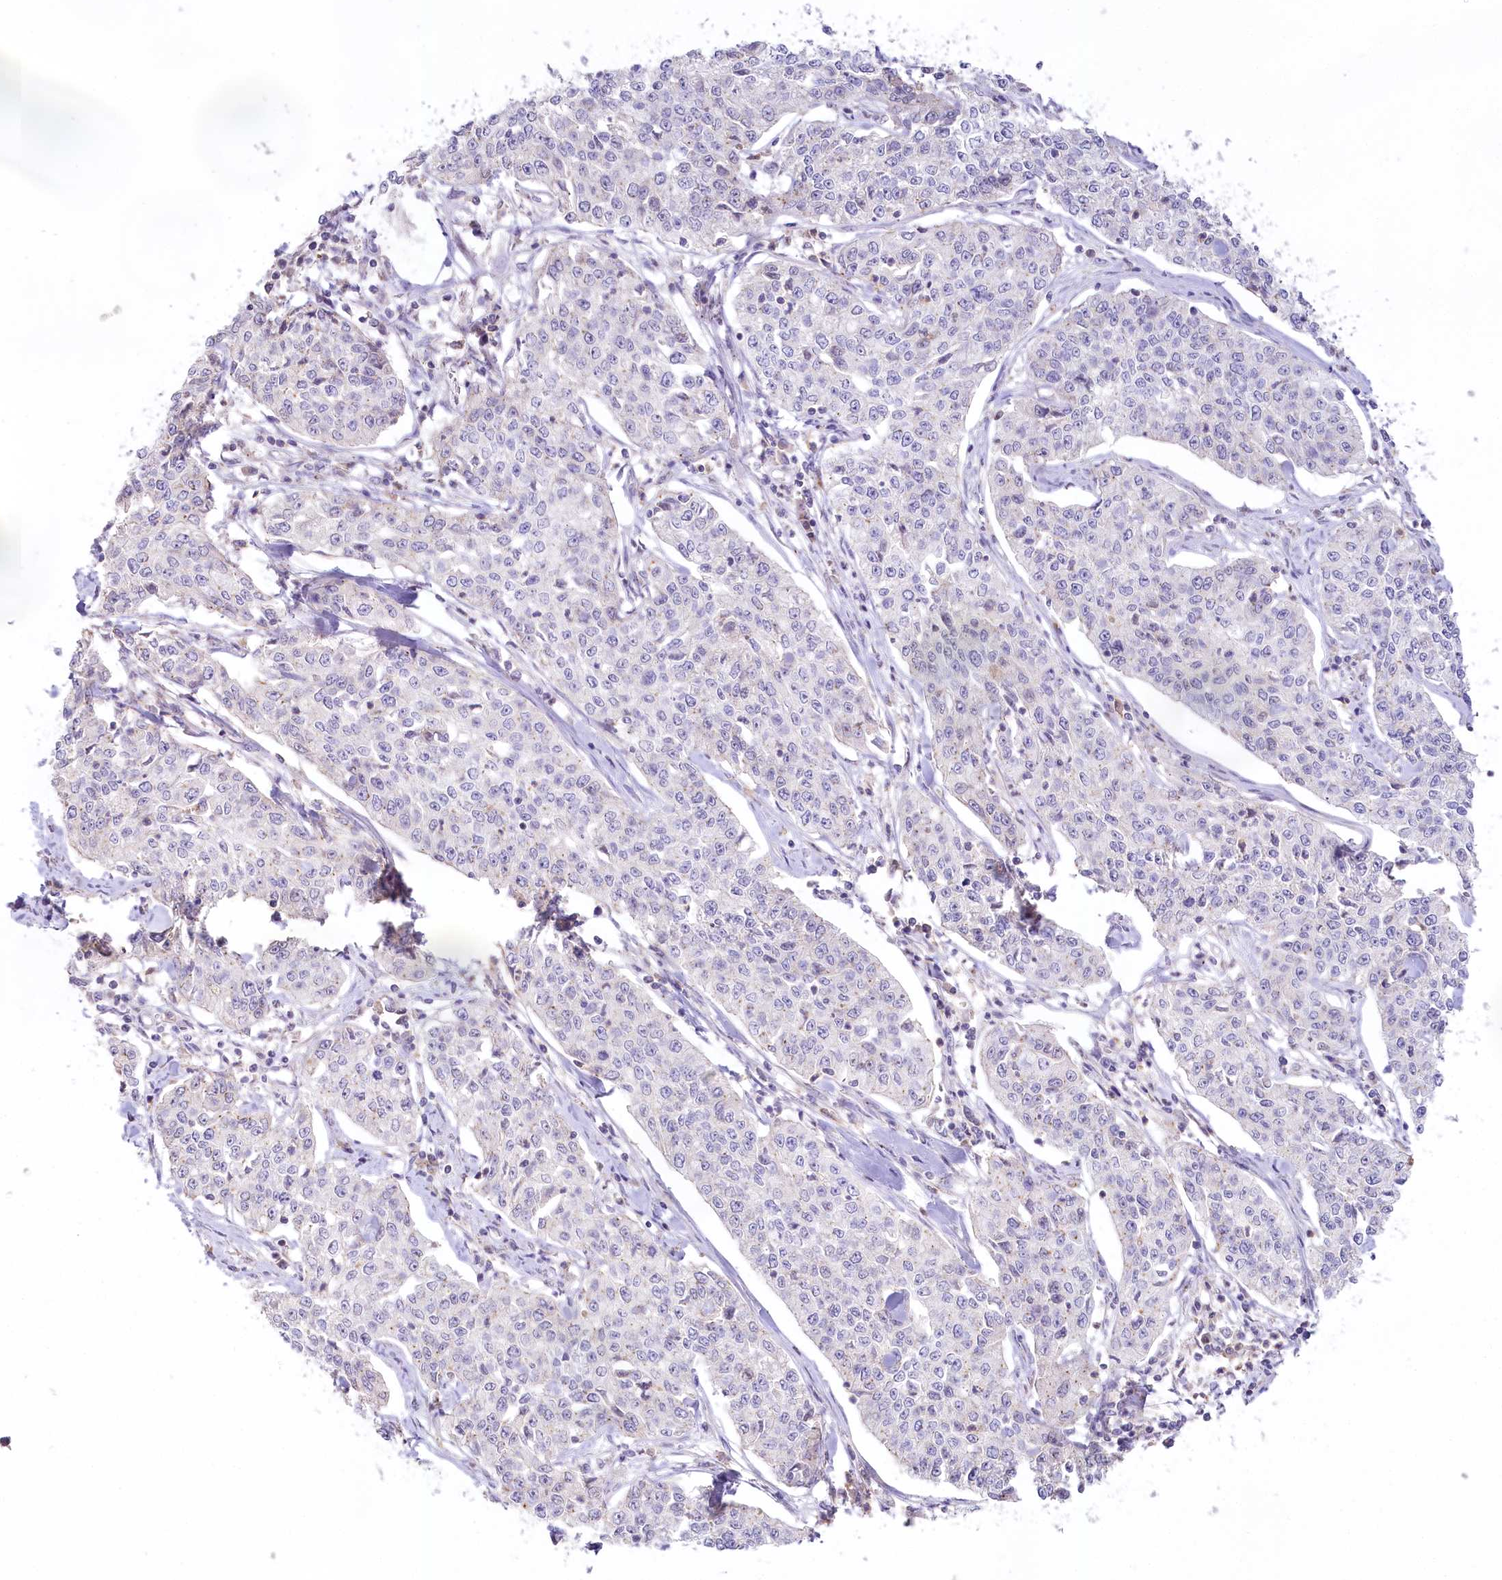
{"staining": {"intensity": "negative", "quantity": "none", "location": "none"}, "tissue": "cervical cancer", "cell_type": "Tumor cells", "image_type": "cancer", "snomed": [{"axis": "morphology", "description": "Squamous cell carcinoma, NOS"}, {"axis": "topography", "description": "Cervix"}], "caption": "This is an immunohistochemistry (IHC) photomicrograph of squamous cell carcinoma (cervical). There is no positivity in tumor cells.", "gene": "SLC6A11", "patient": {"sex": "female", "age": 35}}